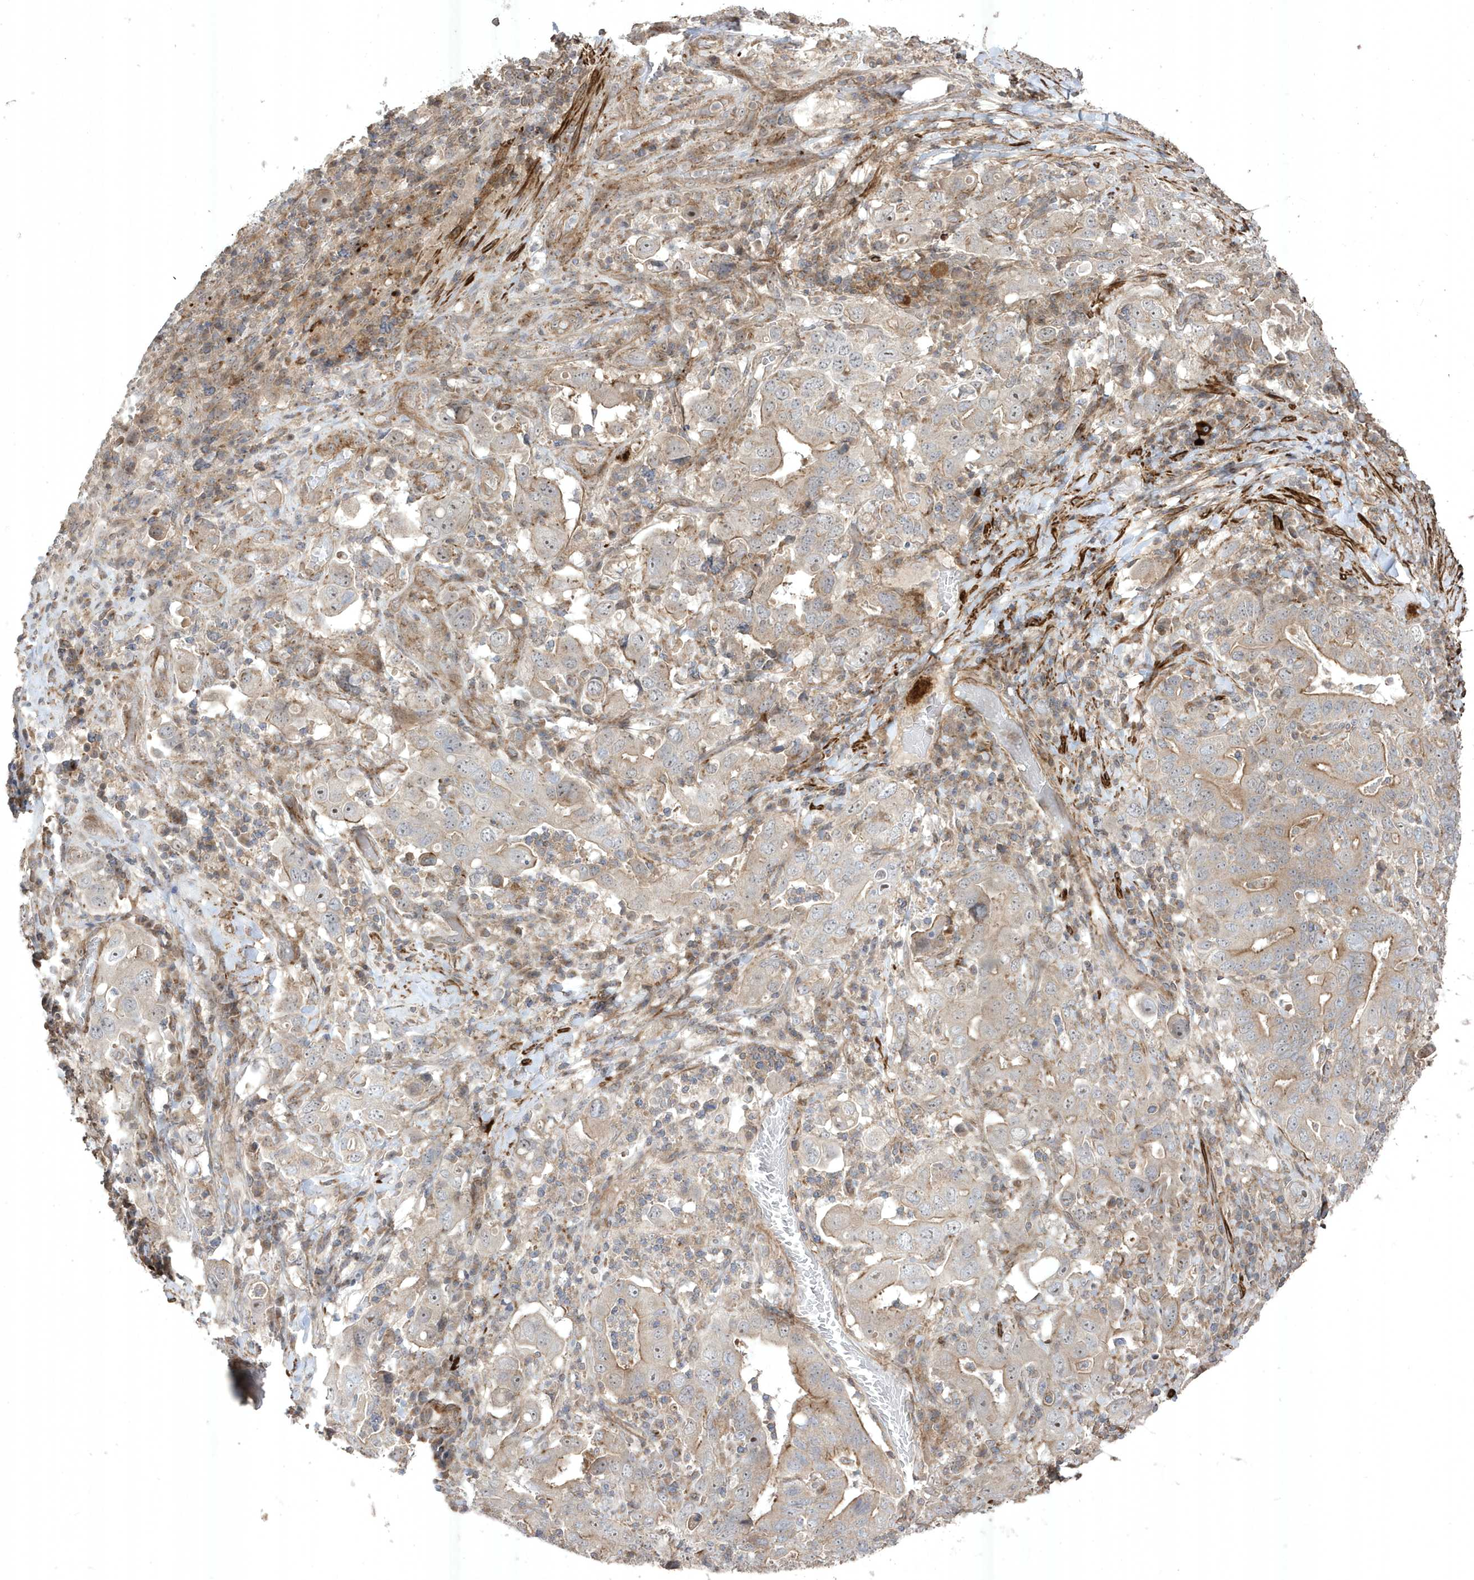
{"staining": {"intensity": "weak", "quantity": "<25%", "location": "cytoplasmic/membranous"}, "tissue": "stomach cancer", "cell_type": "Tumor cells", "image_type": "cancer", "snomed": [{"axis": "morphology", "description": "Adenocarcinoma, NOS"}, {"axis": "topography", "description": "Stomach, upper"}], "caption": "The histopathology image exhibits no staining of tumor cells in stomach adenocarcinoma.", "gene": "CETN3", "patient": {"sex": "male", "age": 62}}